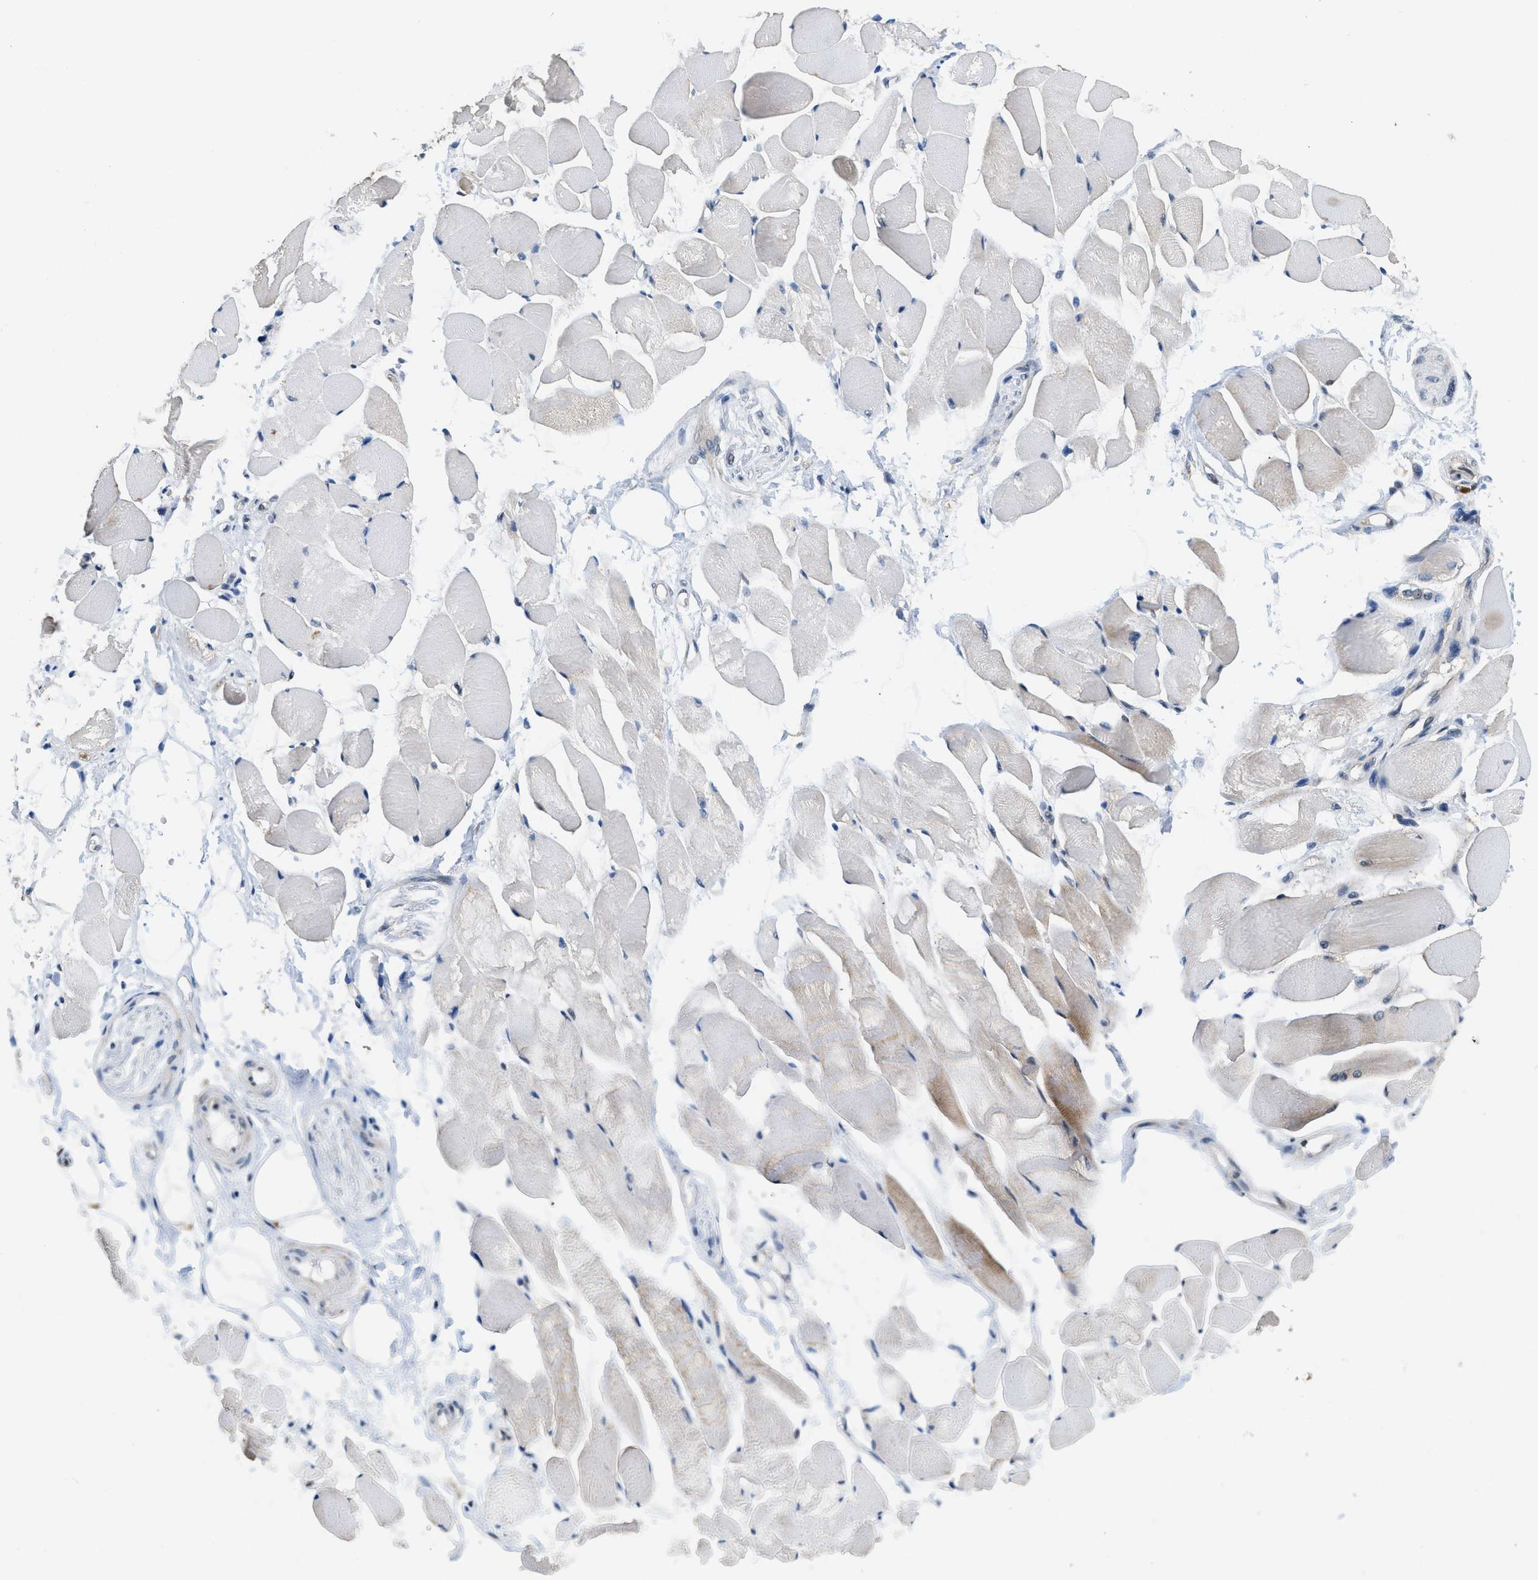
{"staining": {"intensity": "moderate", "quantity": "25%-75%", "location": "cytoplasmic/membranous"}, "tissue": "skeletal muscle", "cell_type": "Myocytes", "image_type": "normal", "snomed": [{"axis": "morphology", "description": "Normal tissue, NOS"}, {"axis": "topography", "description": "Skeletal muscle"}, {"axis": "topography", "description": "Peripheral nerve tissue"}], "caption": "Immunohistochemical staining of normal human skeletal muscle shows moderate cytoplasmic/membranous protein positivity in approximately 25%-75% of myocytes.", "gene": "ATF7IP", "patient": {"sex": "female", "age": 84}}